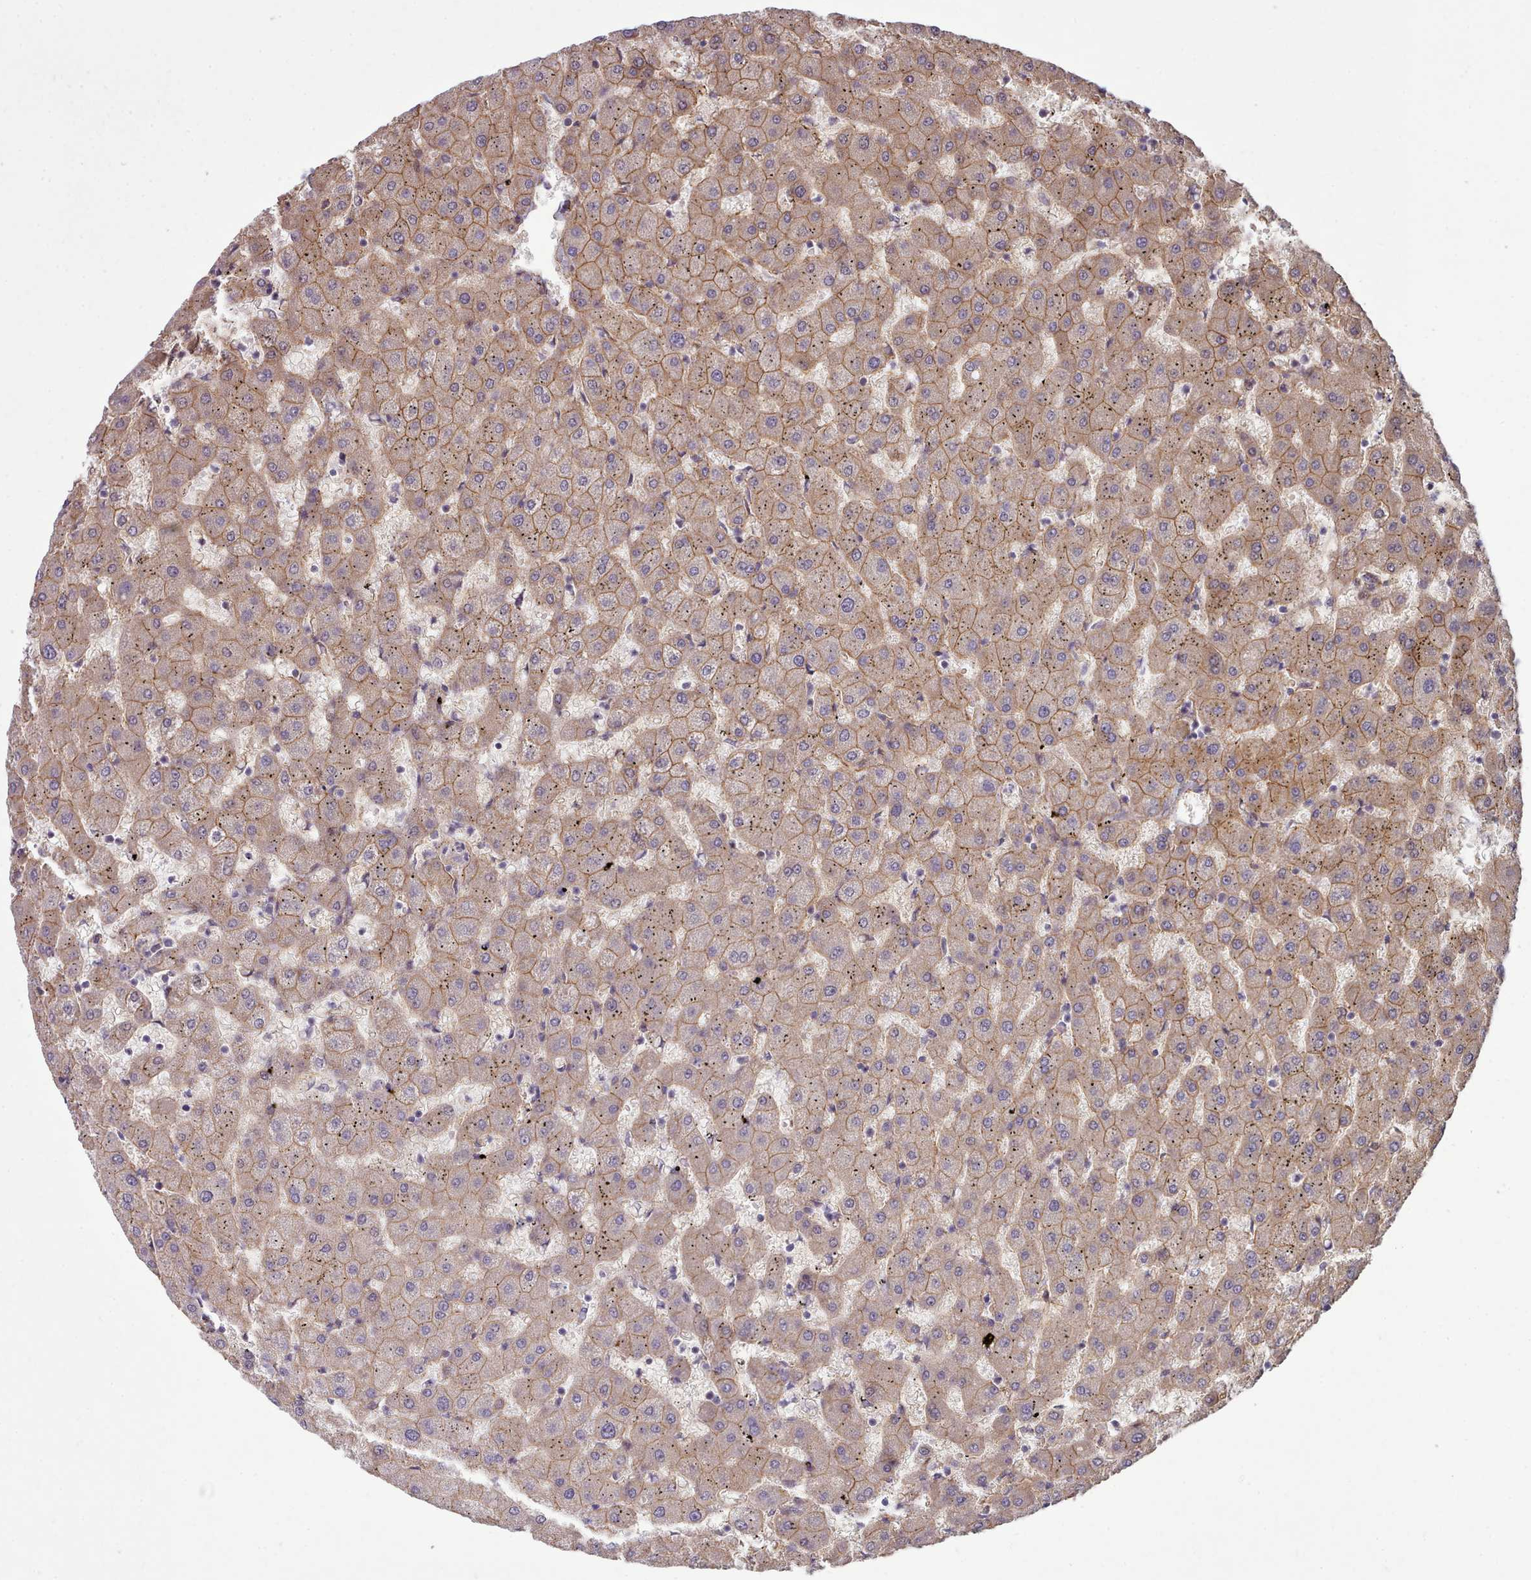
{"staining": {"intensity": "strong", "quantity": ">75%", "location": "cytoplasmic/membranous"}, "tissue": "liver", "cell_type": "Cholangiocytes", "image_type": "normal", "snomed": [{"axis": "morphology", "description": "Normal tissue, NOS"}, {"axis": "topography", "description": "Liver"}], "caption": "Protein expression analysis of unremarkable liver exhibits strong cytoplasmic/membranous staining in about >75% of cholangiocytes. (Stains: DAB in brown, nuclei in blue, Microscopy: brightfield microscopy at high magnification).", "gene": "MRPL46", "patient": {"sex": "female", "age": 63}}